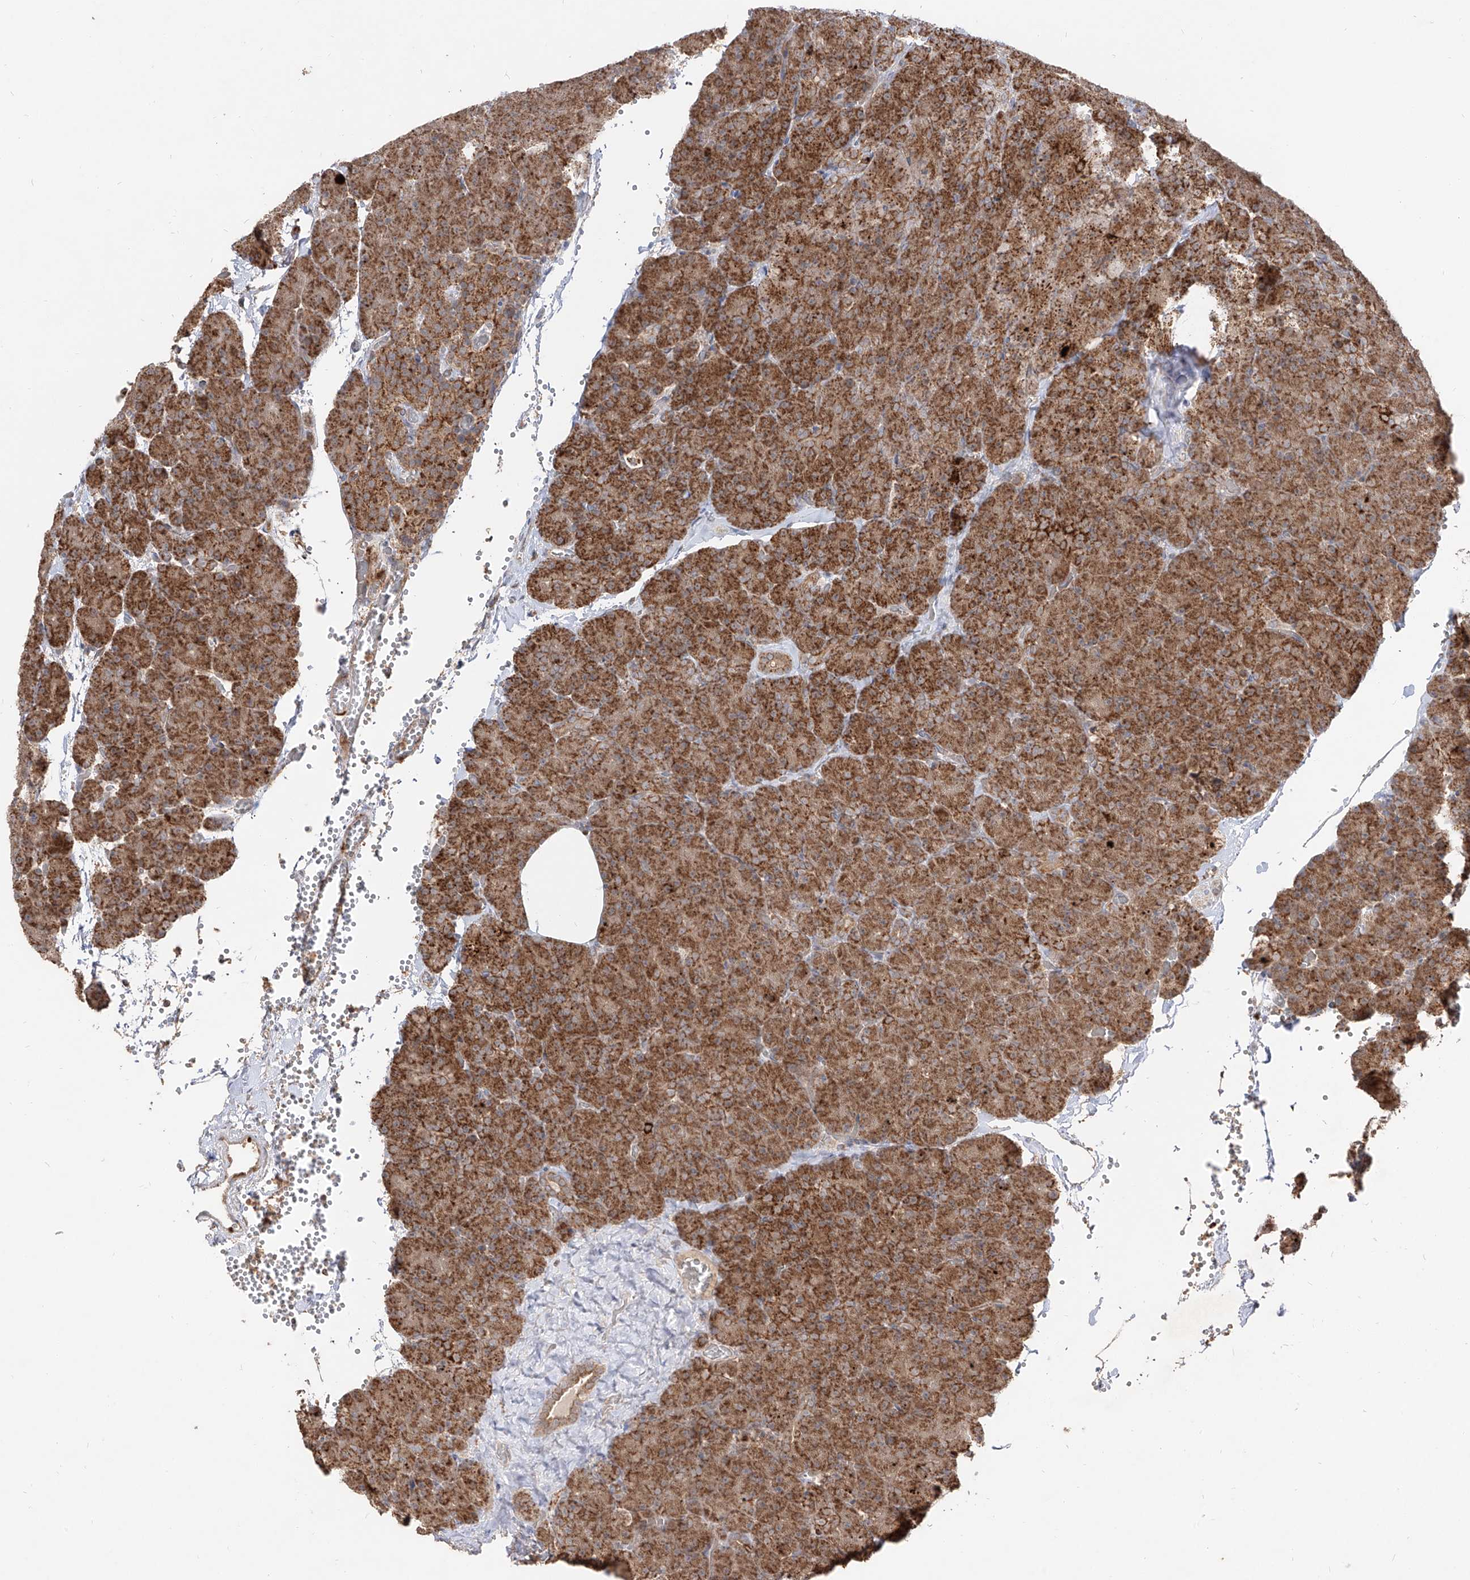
{"staining": {"intensity": "strong", "quantity": ">75%", "location": "cytoplasmic/membranous"}, "tissue": "pancreas", "cell_type": "Exocrine glandular cells", "image_type": "normal", "snomed": [{"axis": "morphology", "description": "Normal tissue, NOS"}, {"axis": "morphology", "description": "Carcinoid, malignant, NOS"}, {"axis": "topography", "description": "Pancreas"}], "caption": "Brown immunohistochemical staining in normal pancreas displays strong cytoplasmic/membranous staining in about >75% of exocrine glandular cells.", "gene": "AIM2", "patient": {"sex": "female", "age": 35}}